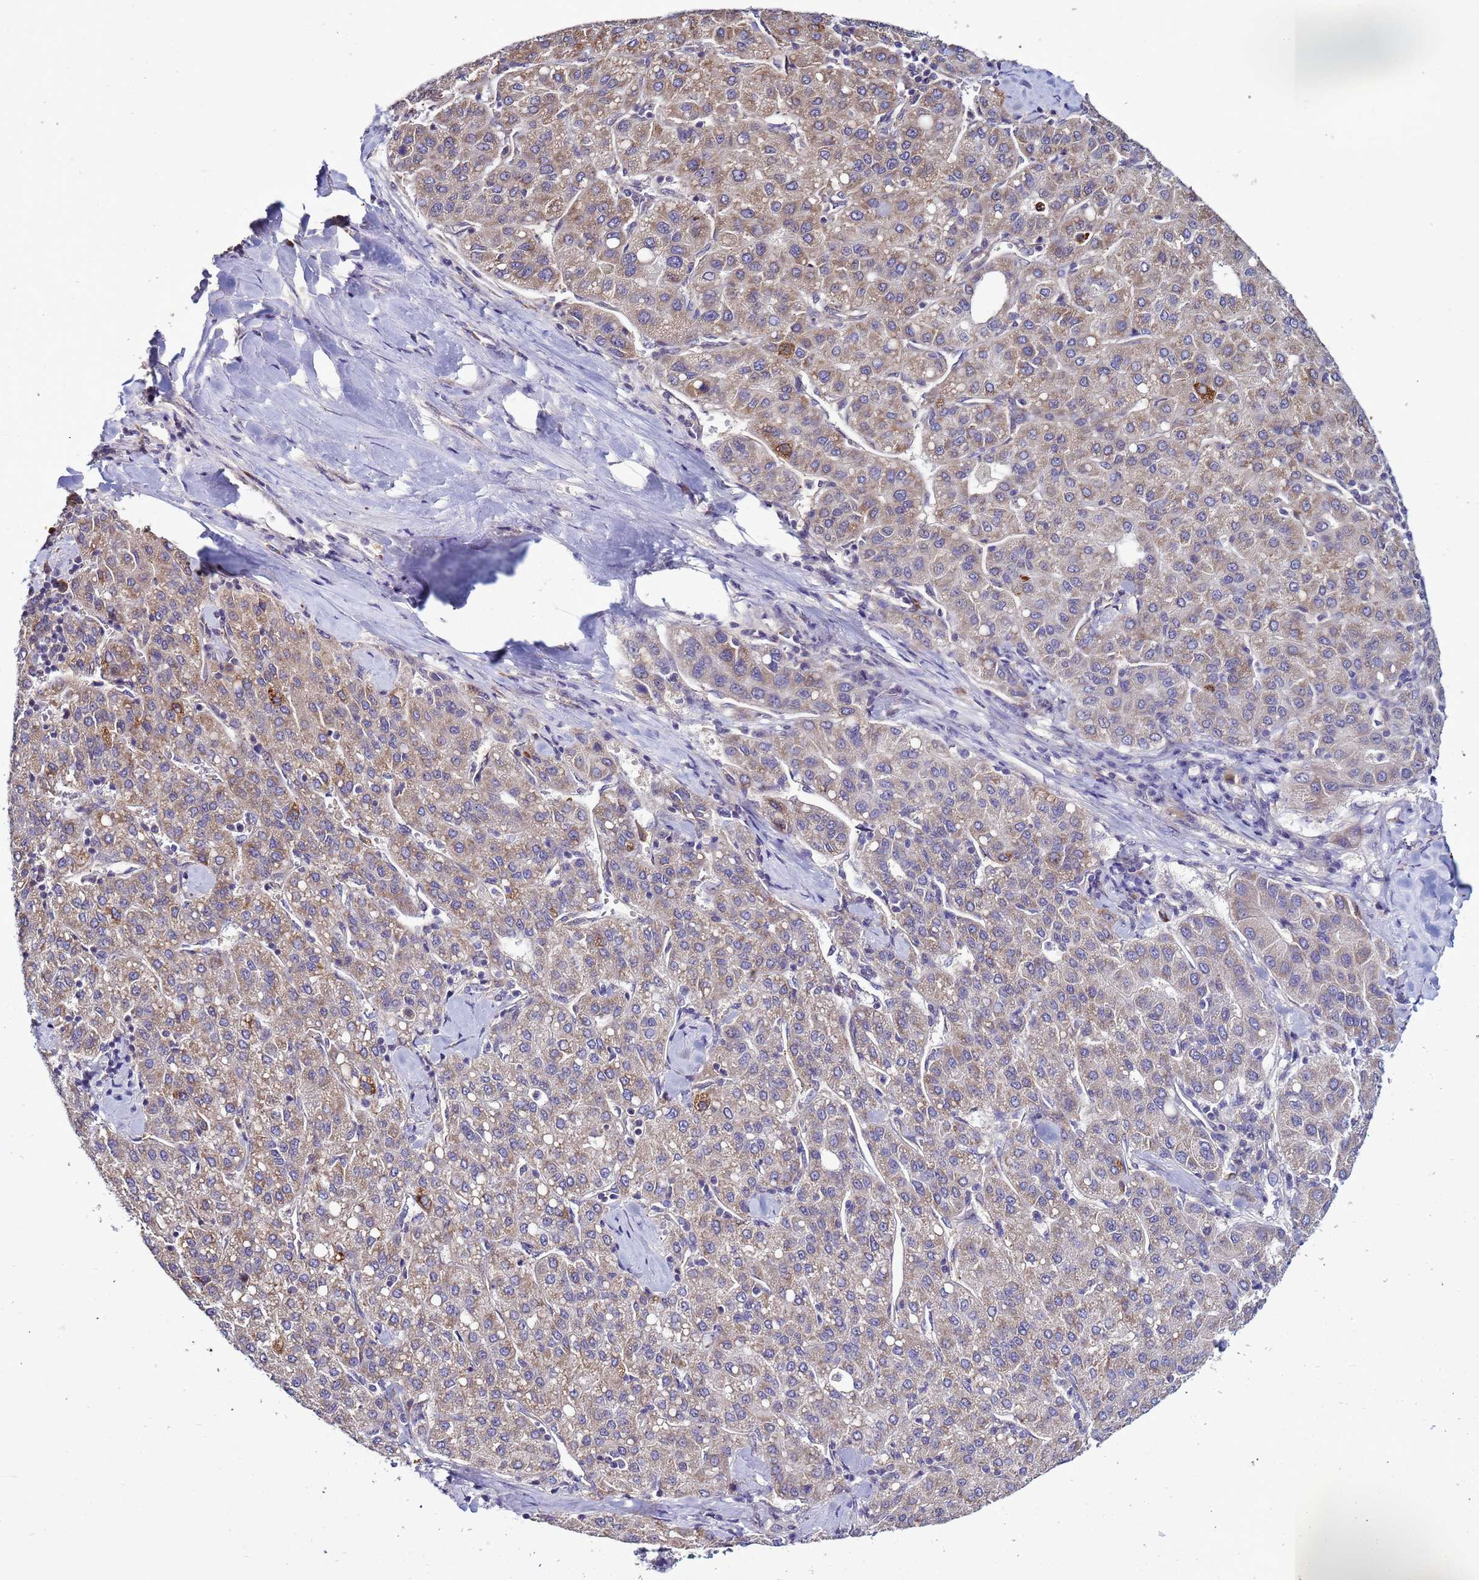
{"staining": {"intensity": "weak", "quantity": ">75%", "location": "cytoplasmic/membranous"}, "tissue": "liver cancer", "cell_type": "Tumor cells", "image_type": "cancer", "snomed": [{"axis": "morphology", "description": "Carcinoma, Hepatocellular, NOS"}, {"axis": "topography", "description": "Liver"}], "caption": "This micrograph displays liver cancer stained with IHC to label a protein in brown. The cytoplasmic/membranous of tumor cells show weak positivity for the protein. Nuclei are counter-stained blue.", "gene": "NOL8", "patient": {"sex": "male", "age": 65}}